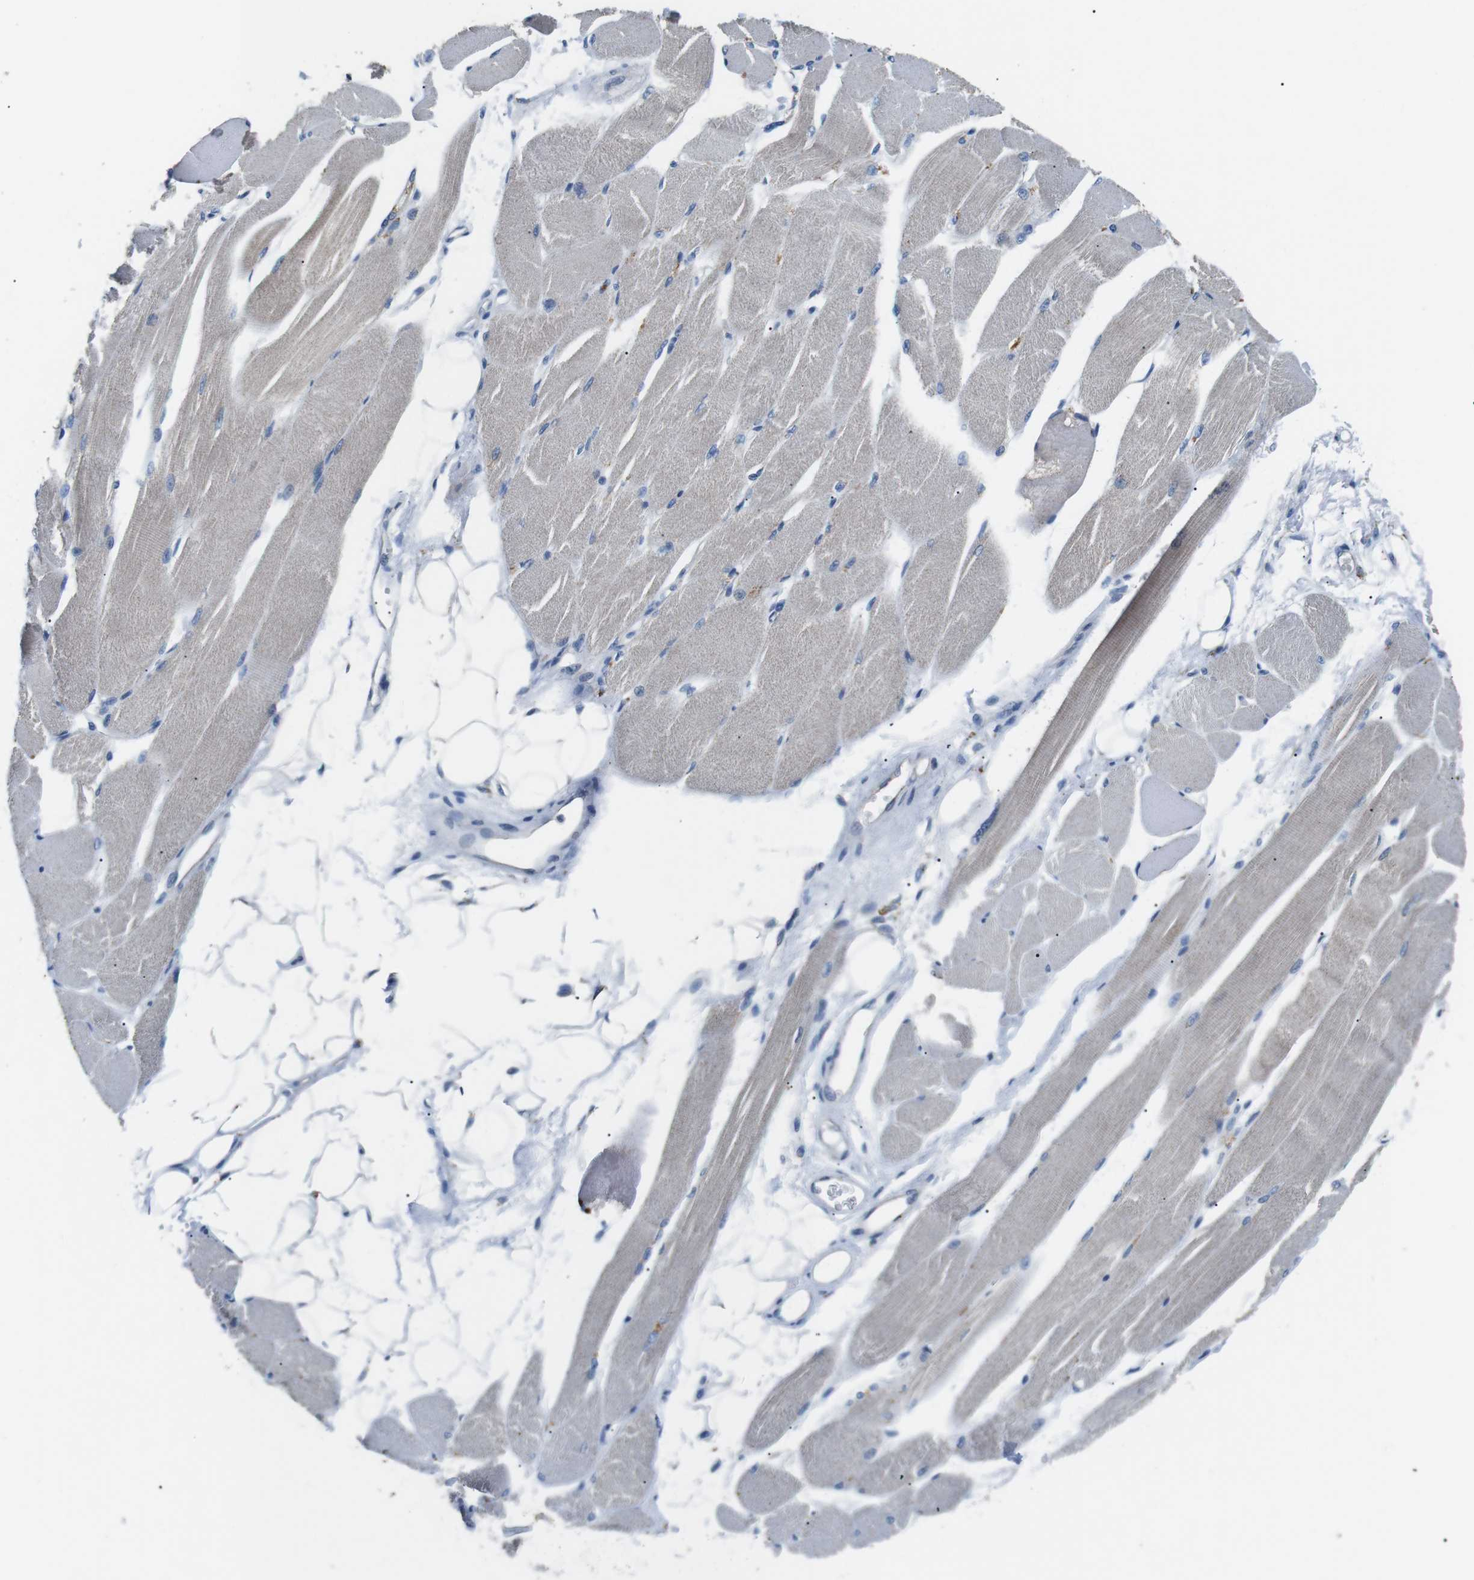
{"staining": {"intensity": "moderate", "quantity": "<25%", "location": "cytoplasmic/membranous"}, "tissue": "skeletal muscle", "cell_type": "Myocytes", "image_type": "normal", "snomed": [{"axis": "morphology", "description": "Normal tissue, NOS"}, {"axis": "topography", "description": "Skeletal muscle"}, {"axis": "topography", "description": "Peripheral nerve tissue"}], "caption": "Protein expression analysis of normal human skeletal muscle reveals moderate cytoplasmic/membranous staining in approximately <25% of myocytes. Immunohistochemistry stains the protein in brown and the nuclei are stained blue.", "gene": "CD6", "patient": {"sex": "female", "age": 84}}